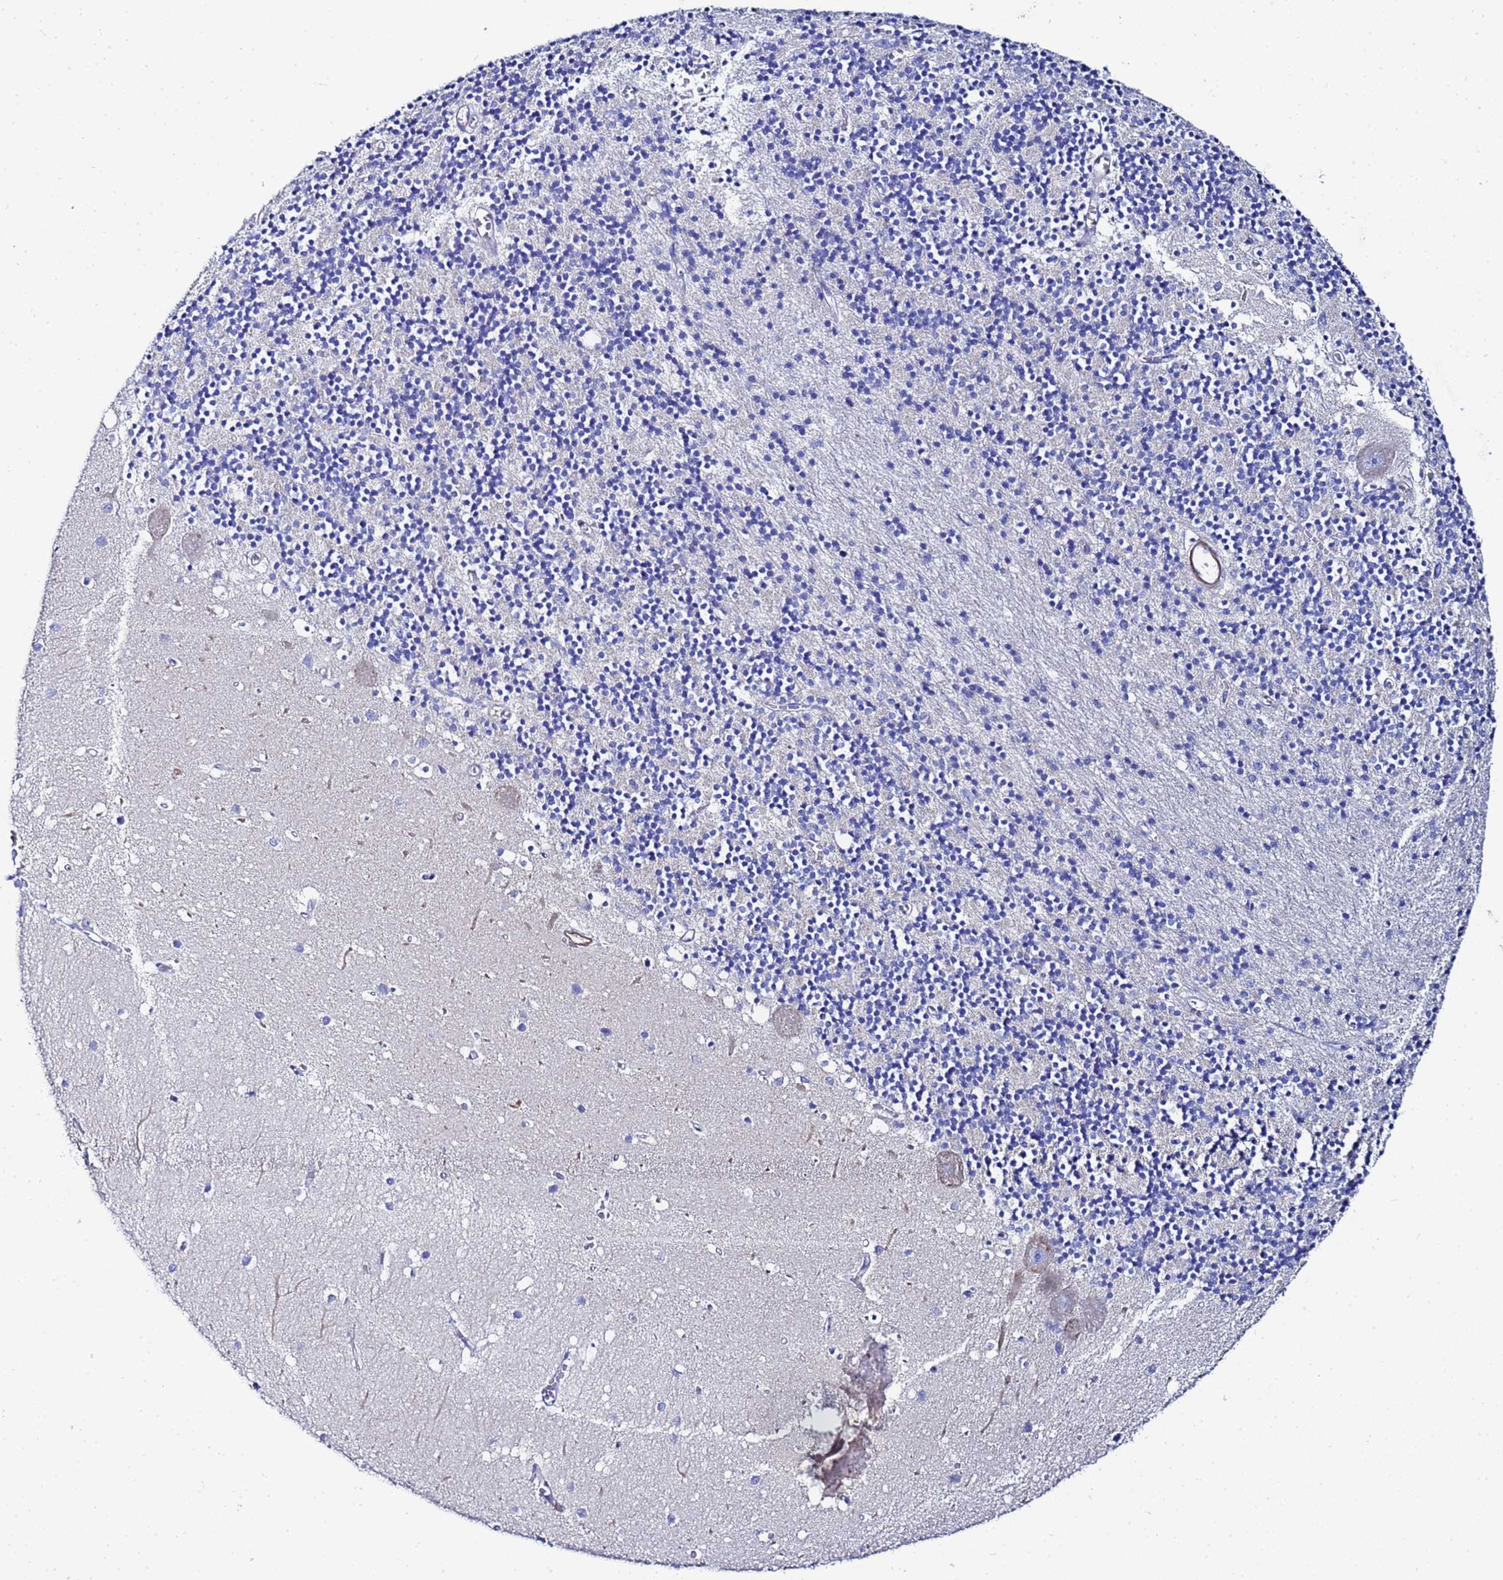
{"staining": {"intensity": "negative", "quantity": "none", "location": "none"}, "tissue": "cerebellum", "cell_type": "Cells in granular layer", "image_type": "normal", "snomed": [{"axis": "morphology", "description": "Normal tissue, NOS"}, {"axis": "topography", "description": "Cerebellum"}], "caption": "This photomicrograph is of benign cerebellum stained with immunohistochemistry (IHC) to label a protein in brown with the nuclei are counter-stained blue. There is no staining in cells in granular layer.", "gene": "RAB39A", "patient": {"sex": "male", "age": 54}}